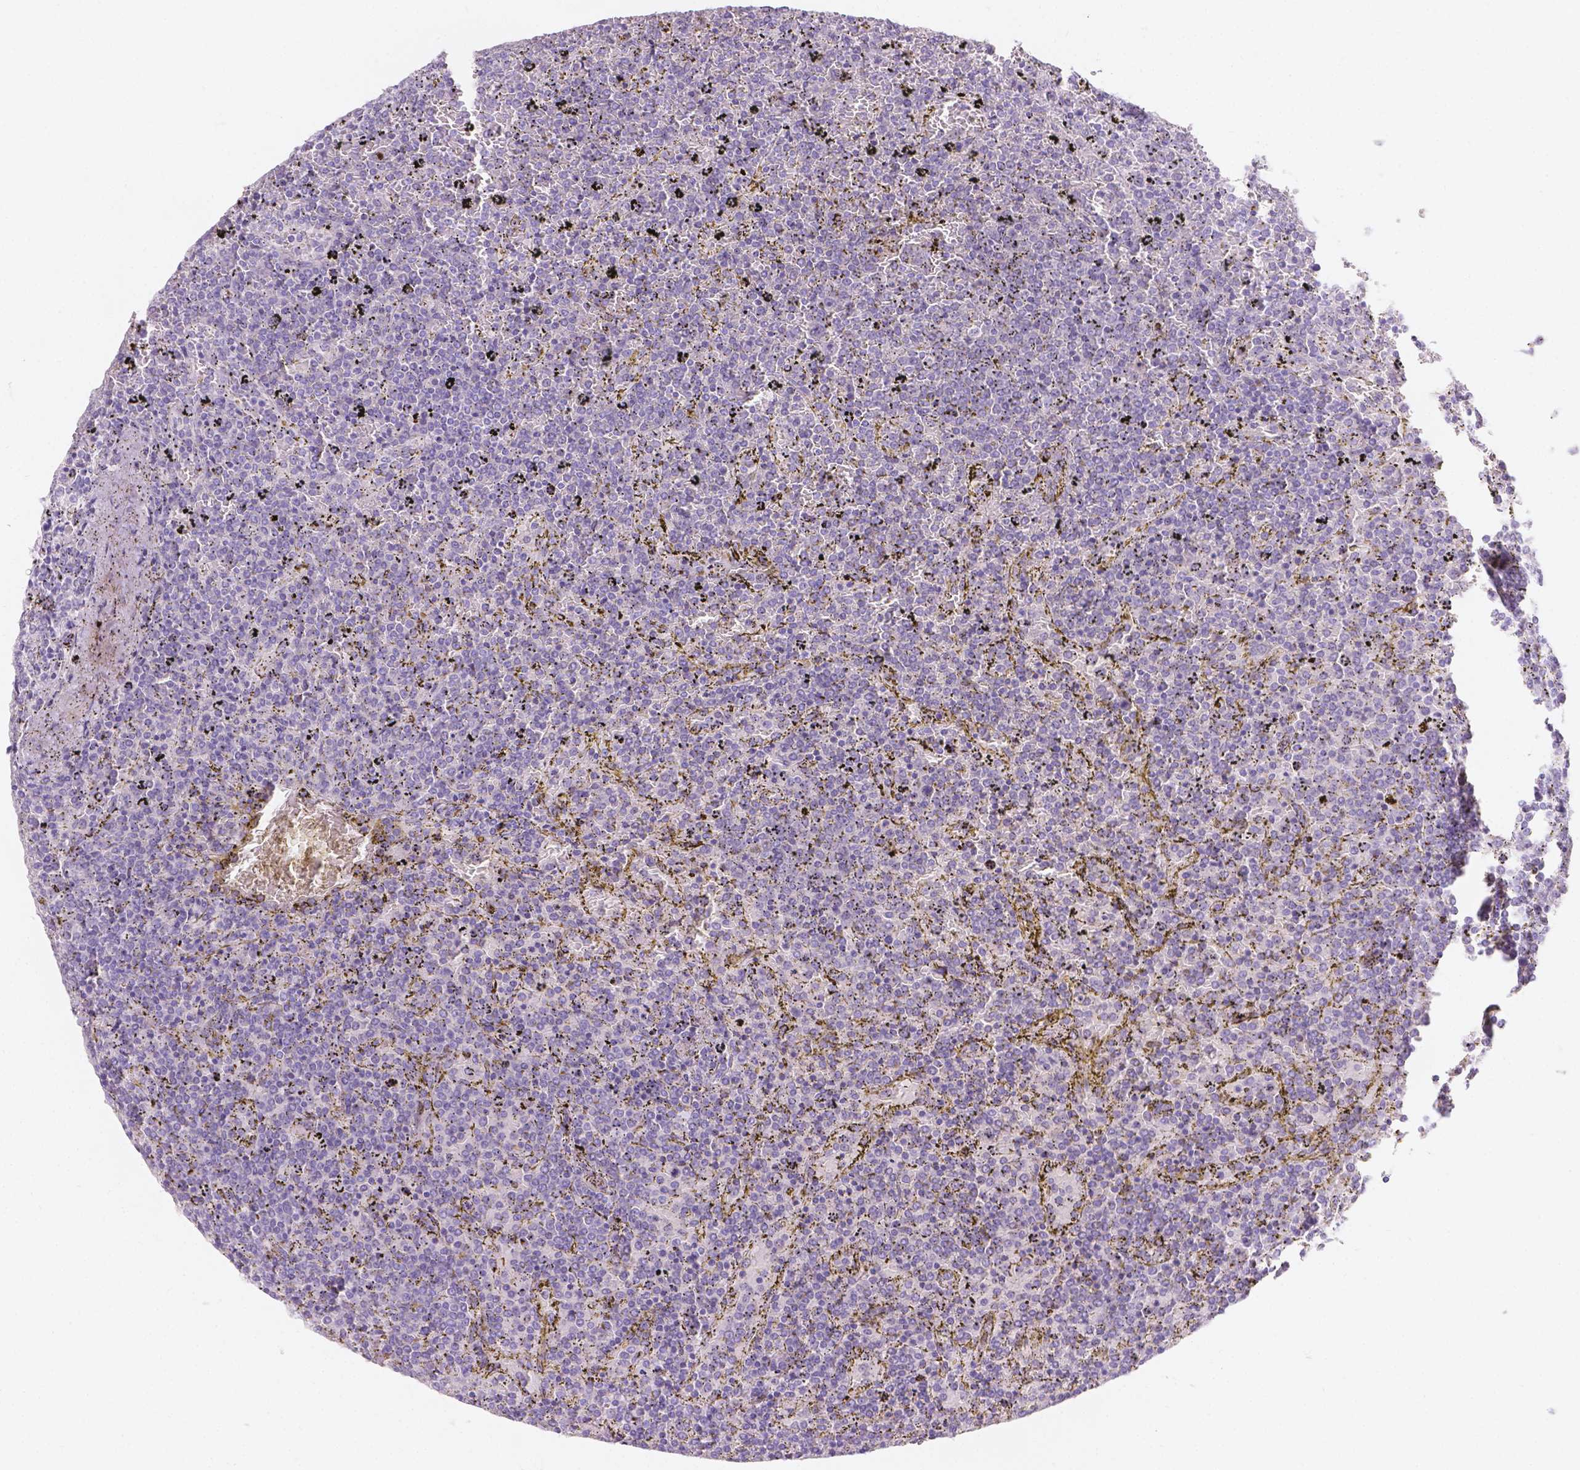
{"staining": {"intensity": "negative", "quantity": "none", "location": "none"}, "tissue": "lymphoma", "cell_type": "Tumor cells", "image_type": "cancer", "snomed": [{"axis": "morphology", "description": "Malignant lymphoma, non-Hodgkin's type, Low grade"}, {"axis": "topography", "description": "Spleen"}], "caption": "Protein analysis of malignant lymphoma, non-Hodgkin's type (low-grade) exhibits no significant staining in tumor cells.", "gene": "GAL3ST2", "patient": {"sex": "female", "age": 77}}